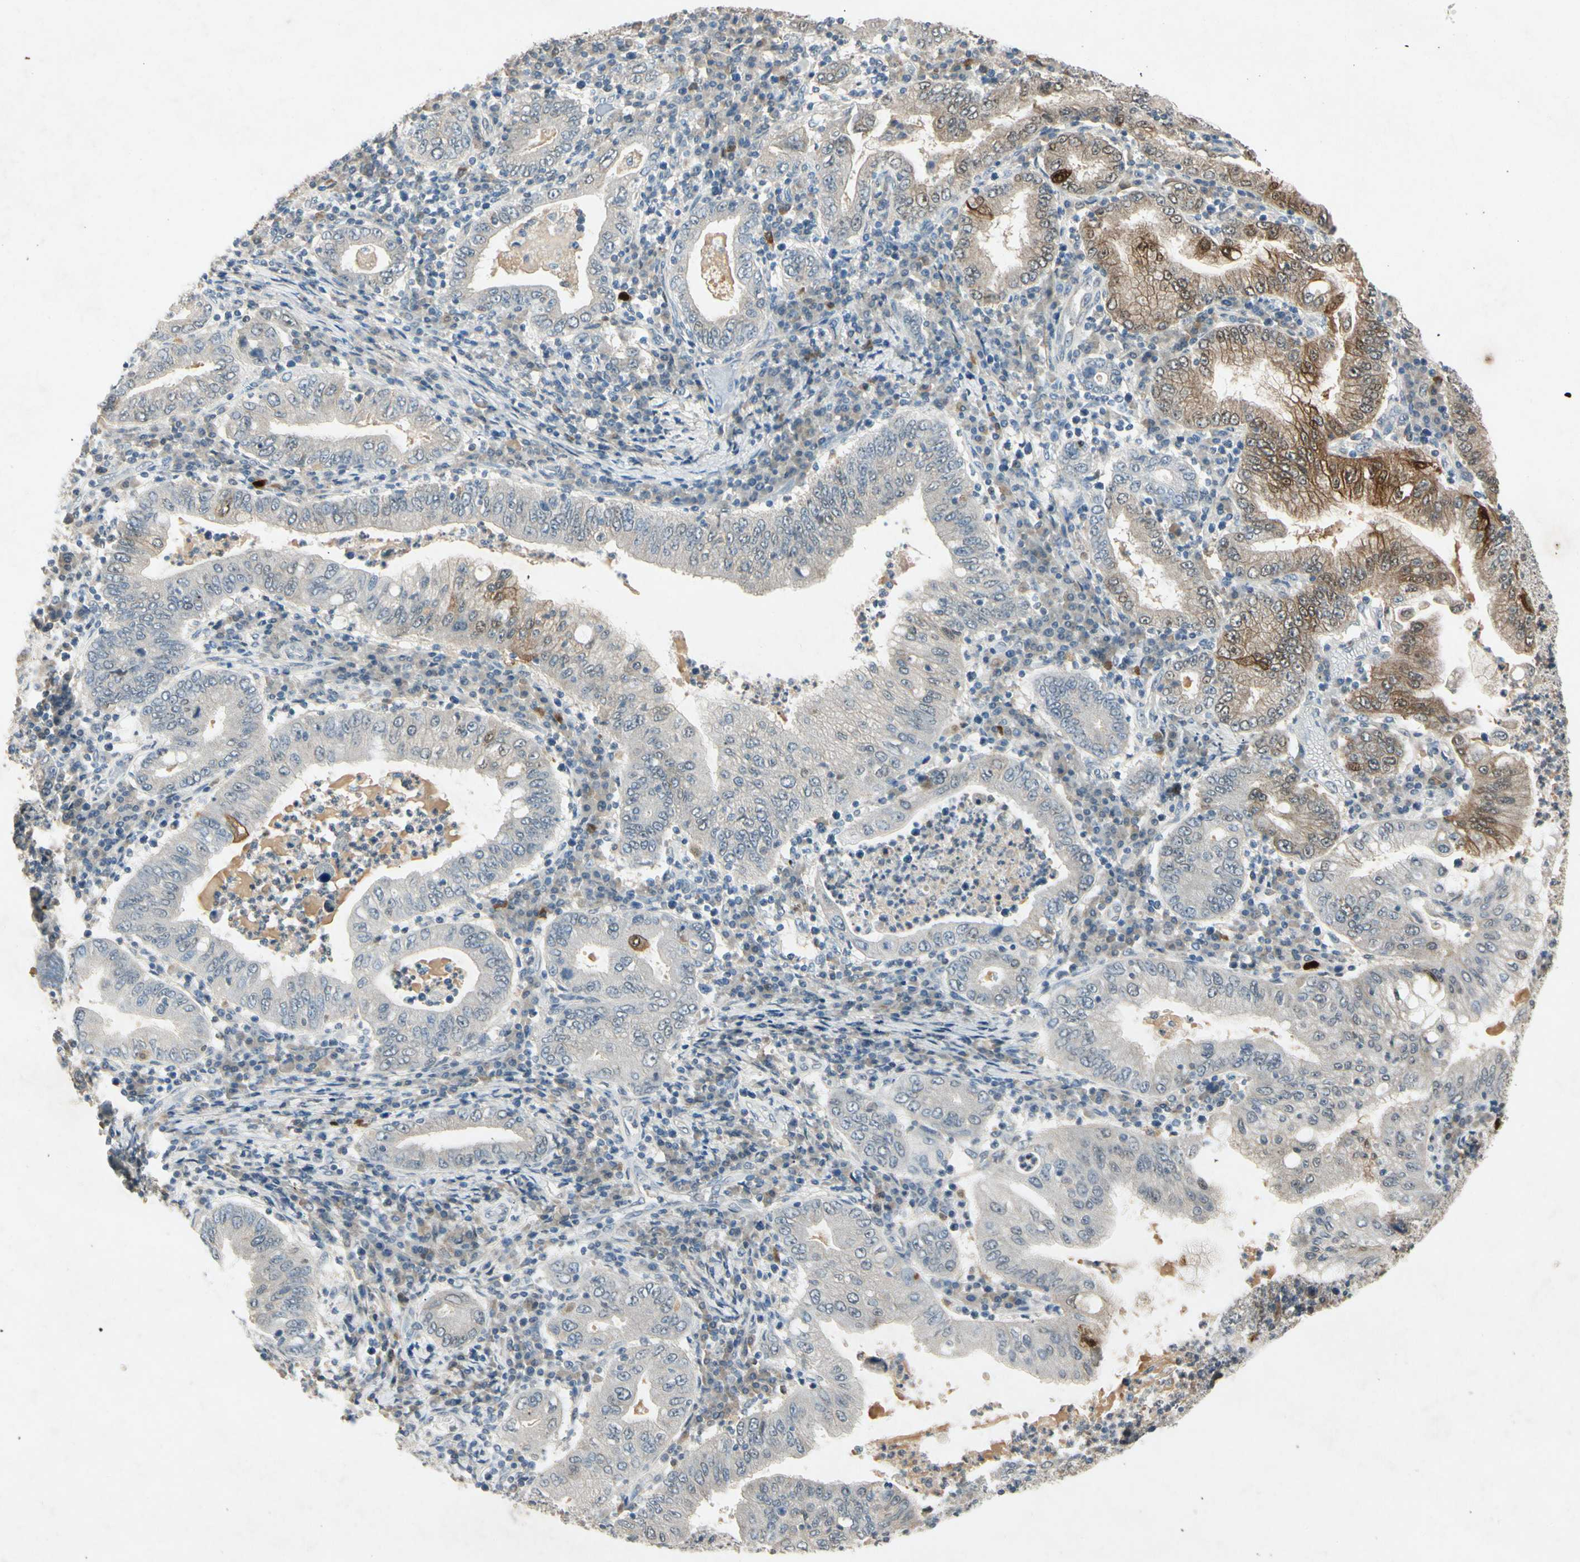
{"staining": {"intensity": "weak", "quantity": "<25%", "location": "cytoplasmic/membranous"}, "tissue": "stomach cancer", "cell_type": "Tumor cells", "image_type": "cancer", "snomed": [{"axis": "morphology", "description": "Normal tissue, NOS"}, {"axis": "morphology", "description": "Adenocarcinoma, NOS"}, {"axis": "topography", "description": "Esophagus"}, {"axis": "topography", "description": "Stomach, upper"}, {"axis": "topography", "description": "Peripheral nerve tissue"}], "caption": "The photomicrograph displays no significant expression in tumor cells of stomach cancer (adenocarcinoma).", "gene": "HSPA1B", "patient": {"sex": "male", "age": 62}}